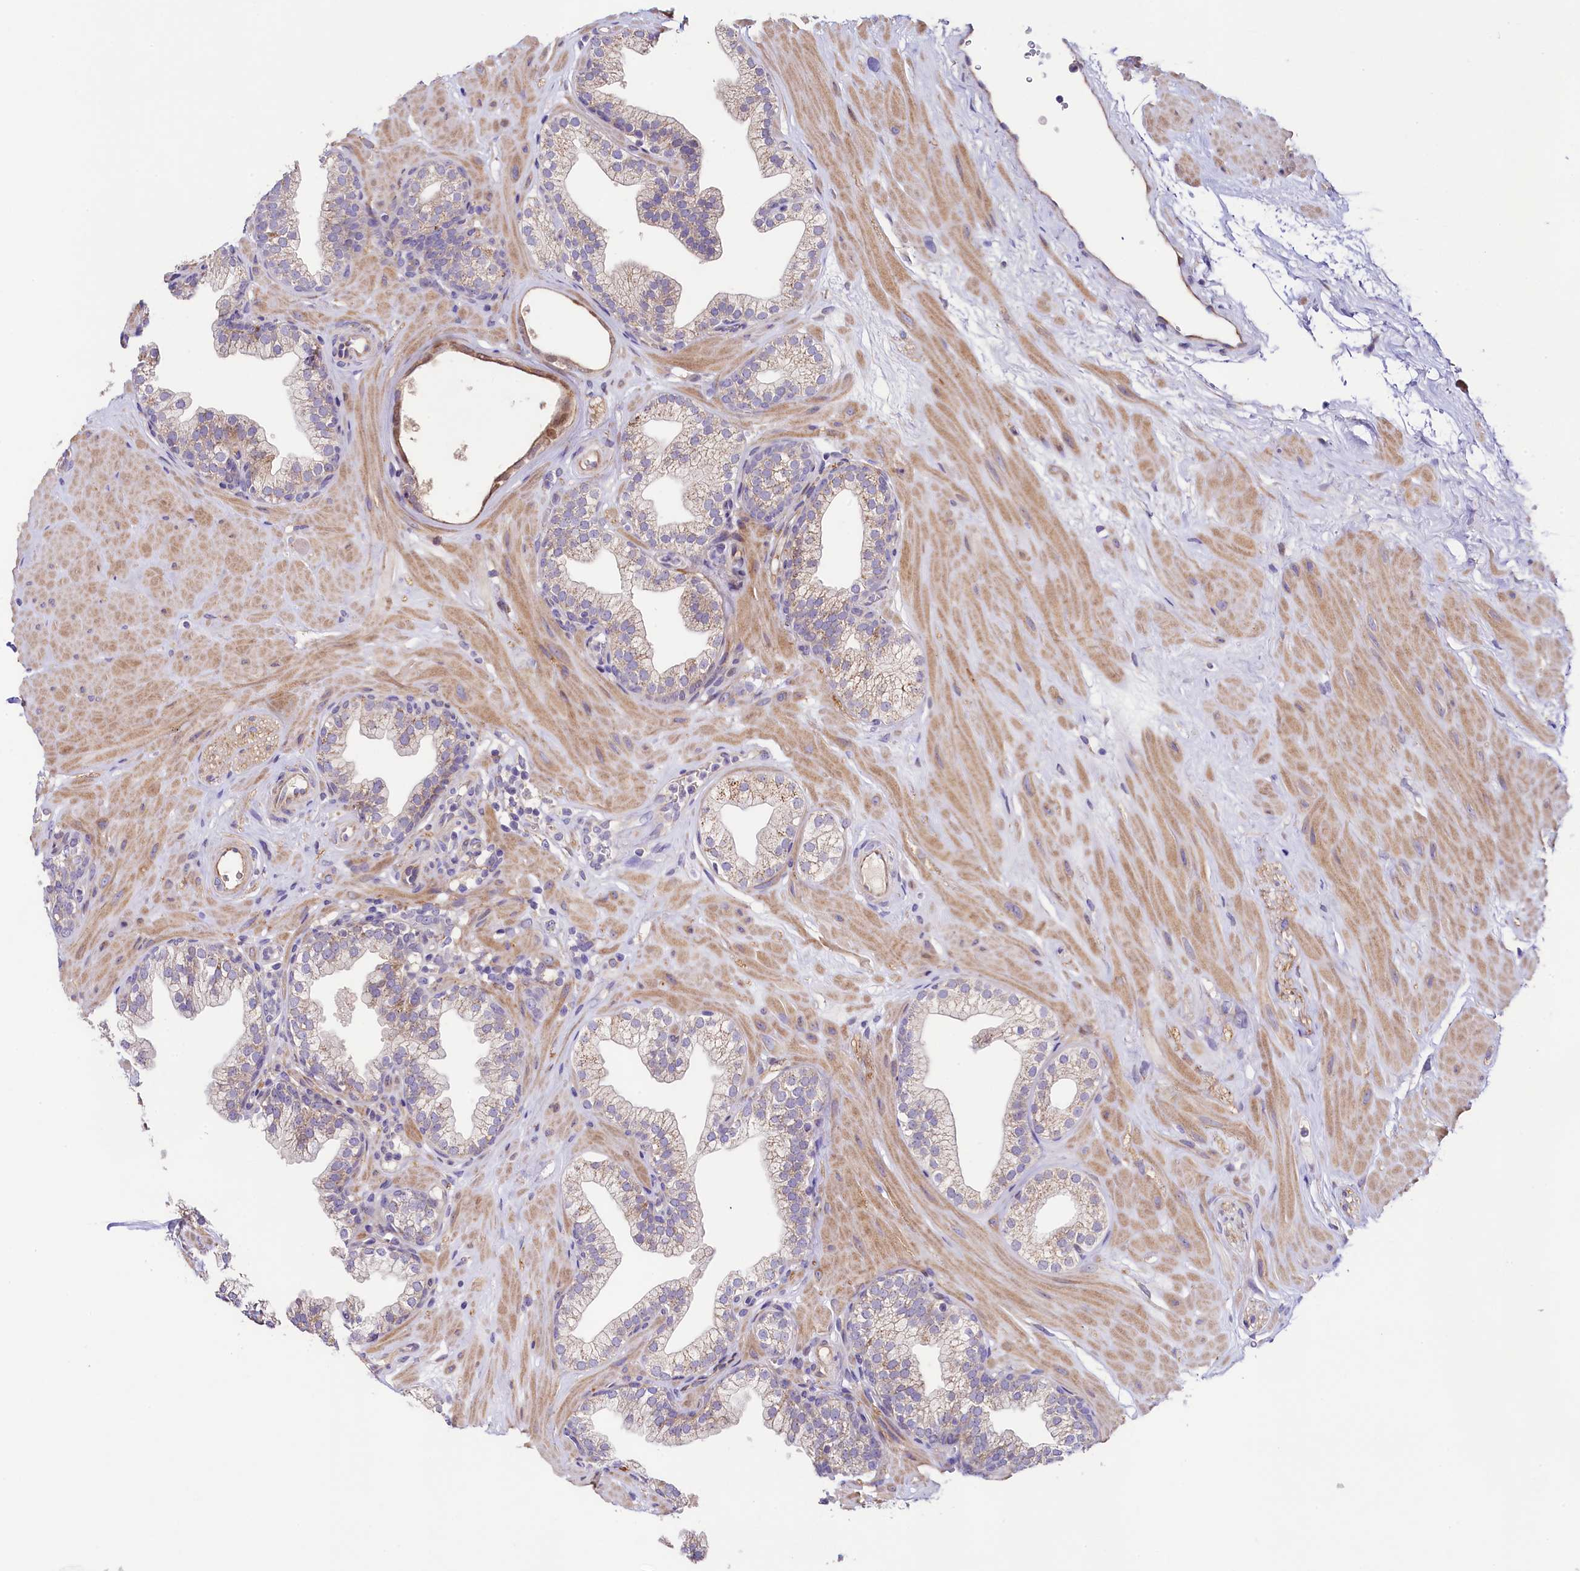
{"staining": {"intensity": "weak", "quantity": "25%-75%", "location": "cytoplasmic/membranous"}, "tissue": "prostate", "cell_type": "Glandular cells", "image_type": "normal", "snomed": [{"axis": "morphology", "description": "Normal tissue, NOS"}, {"axis": "morphology", "description": "Urothelial carcinoma, Low grade"}, {"axis": "topography", "description": "Urinary bladder"}, {"axis": "topography", "description": "Prostate"}], "caption": "Immunohistochemistry histopathology image of benign prostate: prostate stained using IHC displays low levels of weak protein expression localized specifically in the cytoplasmic/membranous of glandular cells, appearing as a cytoplasmic/membranous brown color.", "gene": "FXYD6", "patient": {"sex": "male", "age": 60}}